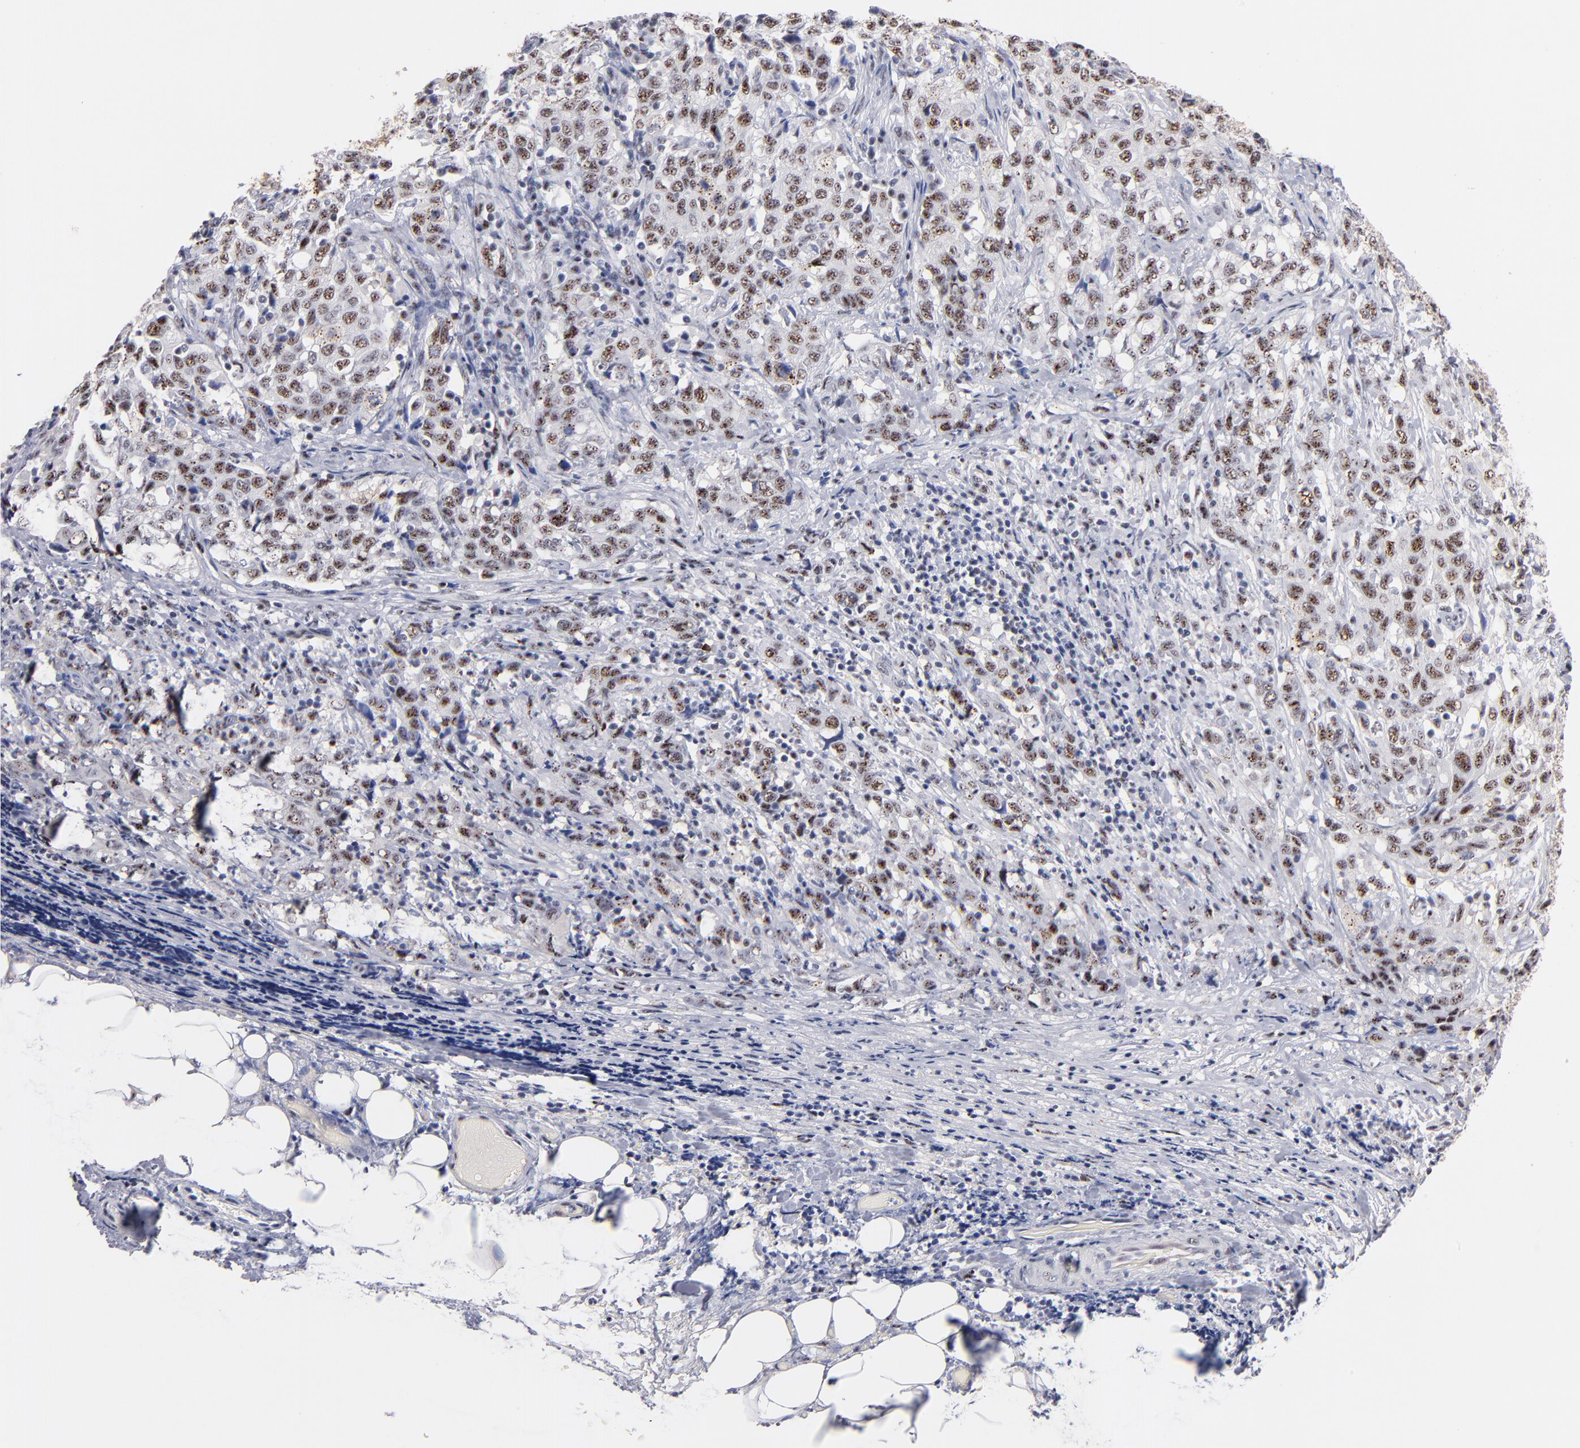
{"staining": {"intensity": "moderate", "quantity": "25%-75%", "location": "nuclear"}, "tissue": "stomach cancer", "cell_type": "Tumor cells", "image_type": "cancer", "snomed": [{"axis": "morphology", "description": "Adenocarcinoma, NOS"}, {"axis": "topography", "description": "Stomach"}], "caption": "A histopathology image showing moderate nuclear expression in about 25%-75% of tumor cells in stomach cancer (adenocarcinoma), as visualized by brown immunohistochemical staining.", "gene": "RAF1", "patient": {"sex": "male", "age": 48}}